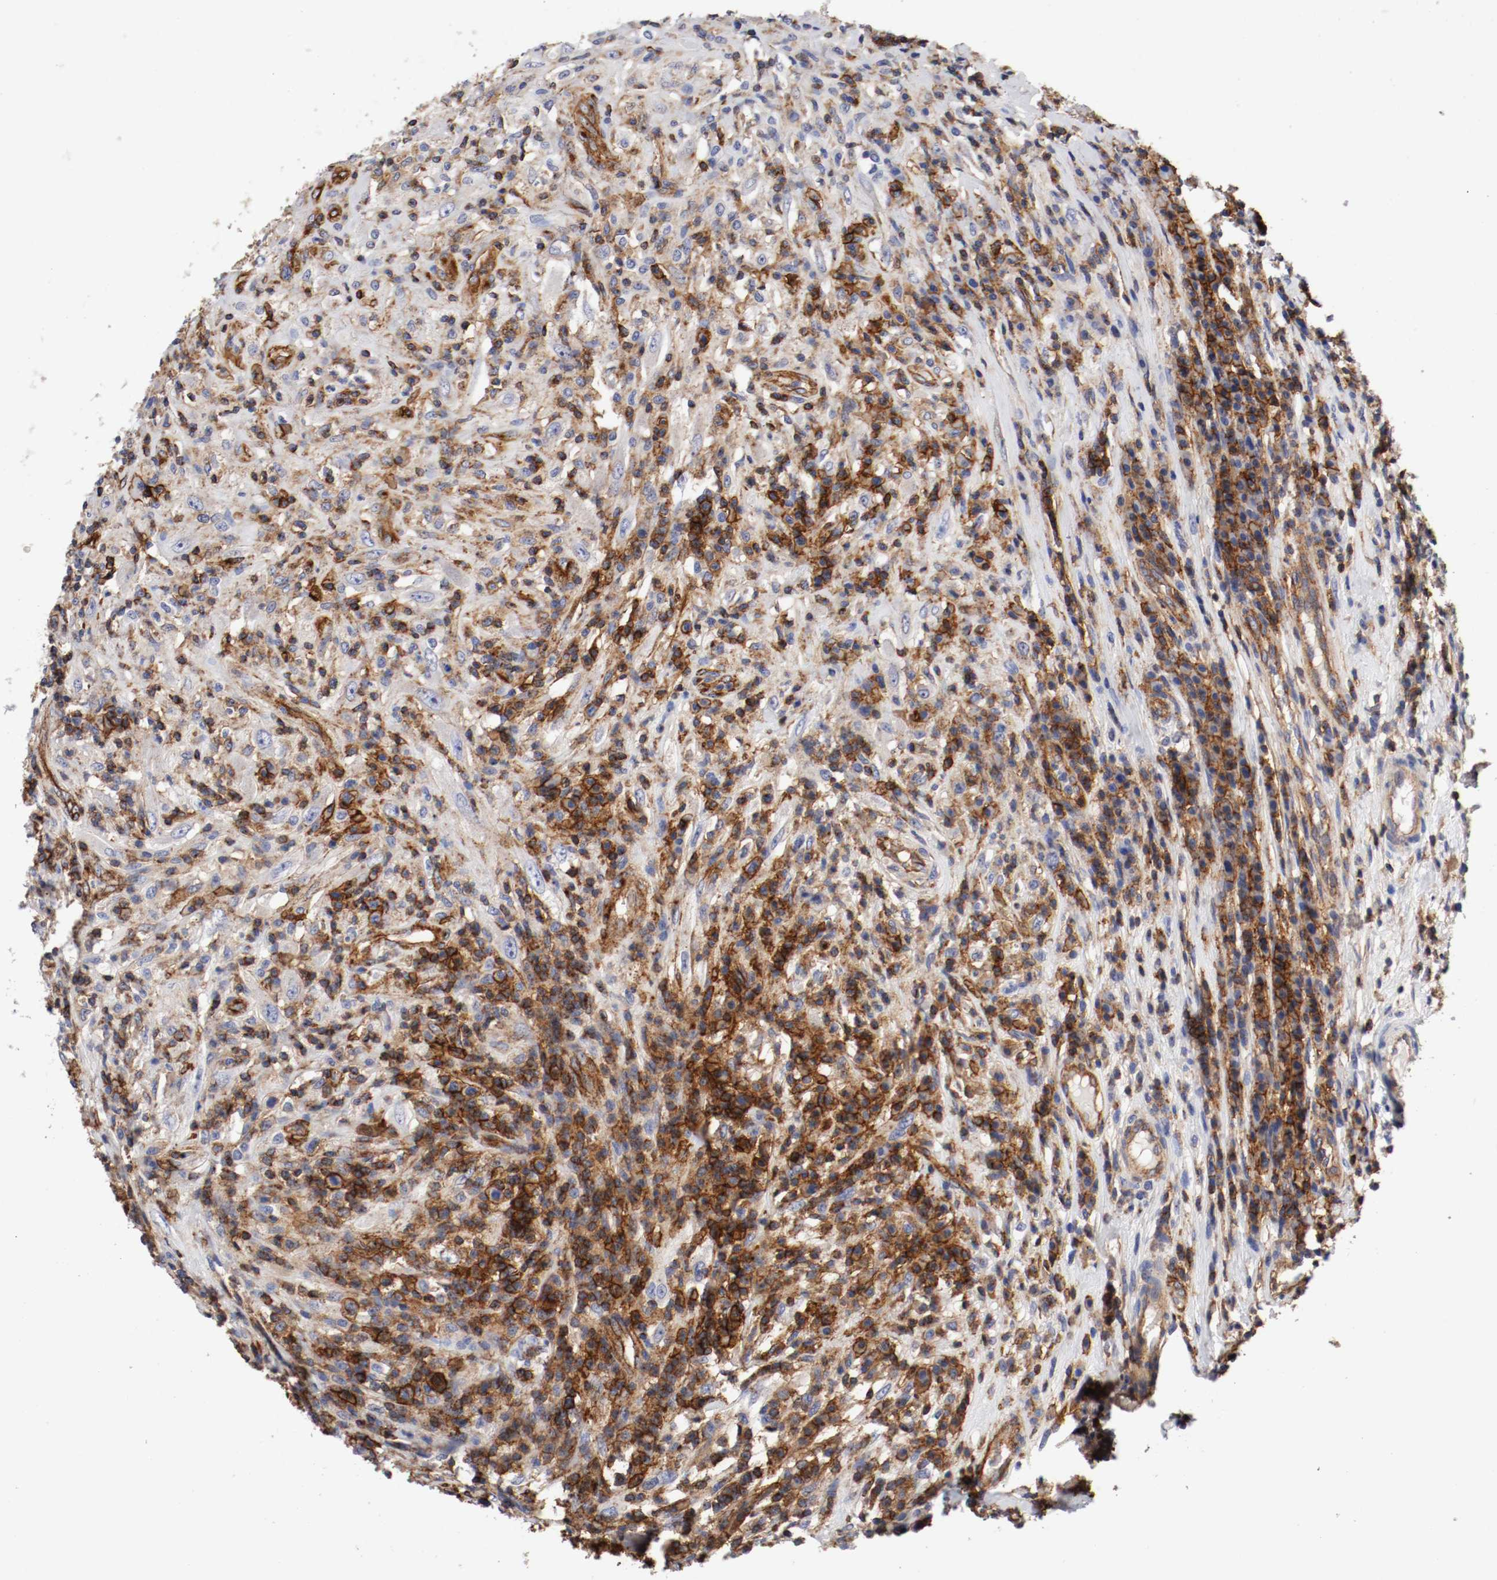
{"staining": {"intensity": "strong", "quantity": ">75%", "location": "cytoplasmic/membranous"}, "tissue": "testis cancer", "cell_type": "Tumor cells", "image_type": "cancer", "snomed": [{"axis": "morphology", "description": "Necrosis, NOS"}, {"axis": "morphology", "description": "Carcinoma, Embryonal, NOS"}, {"axis": "topography", "description": "Testis"}], "caption": "The immunohistochemical stain shows strong cytoplasmic/membranous expression in tumor cells of testis cancer (embryonal carcinoma) tissue.", "gene": "IFITM1", "patient": {"sex": "male", "age": 19}}